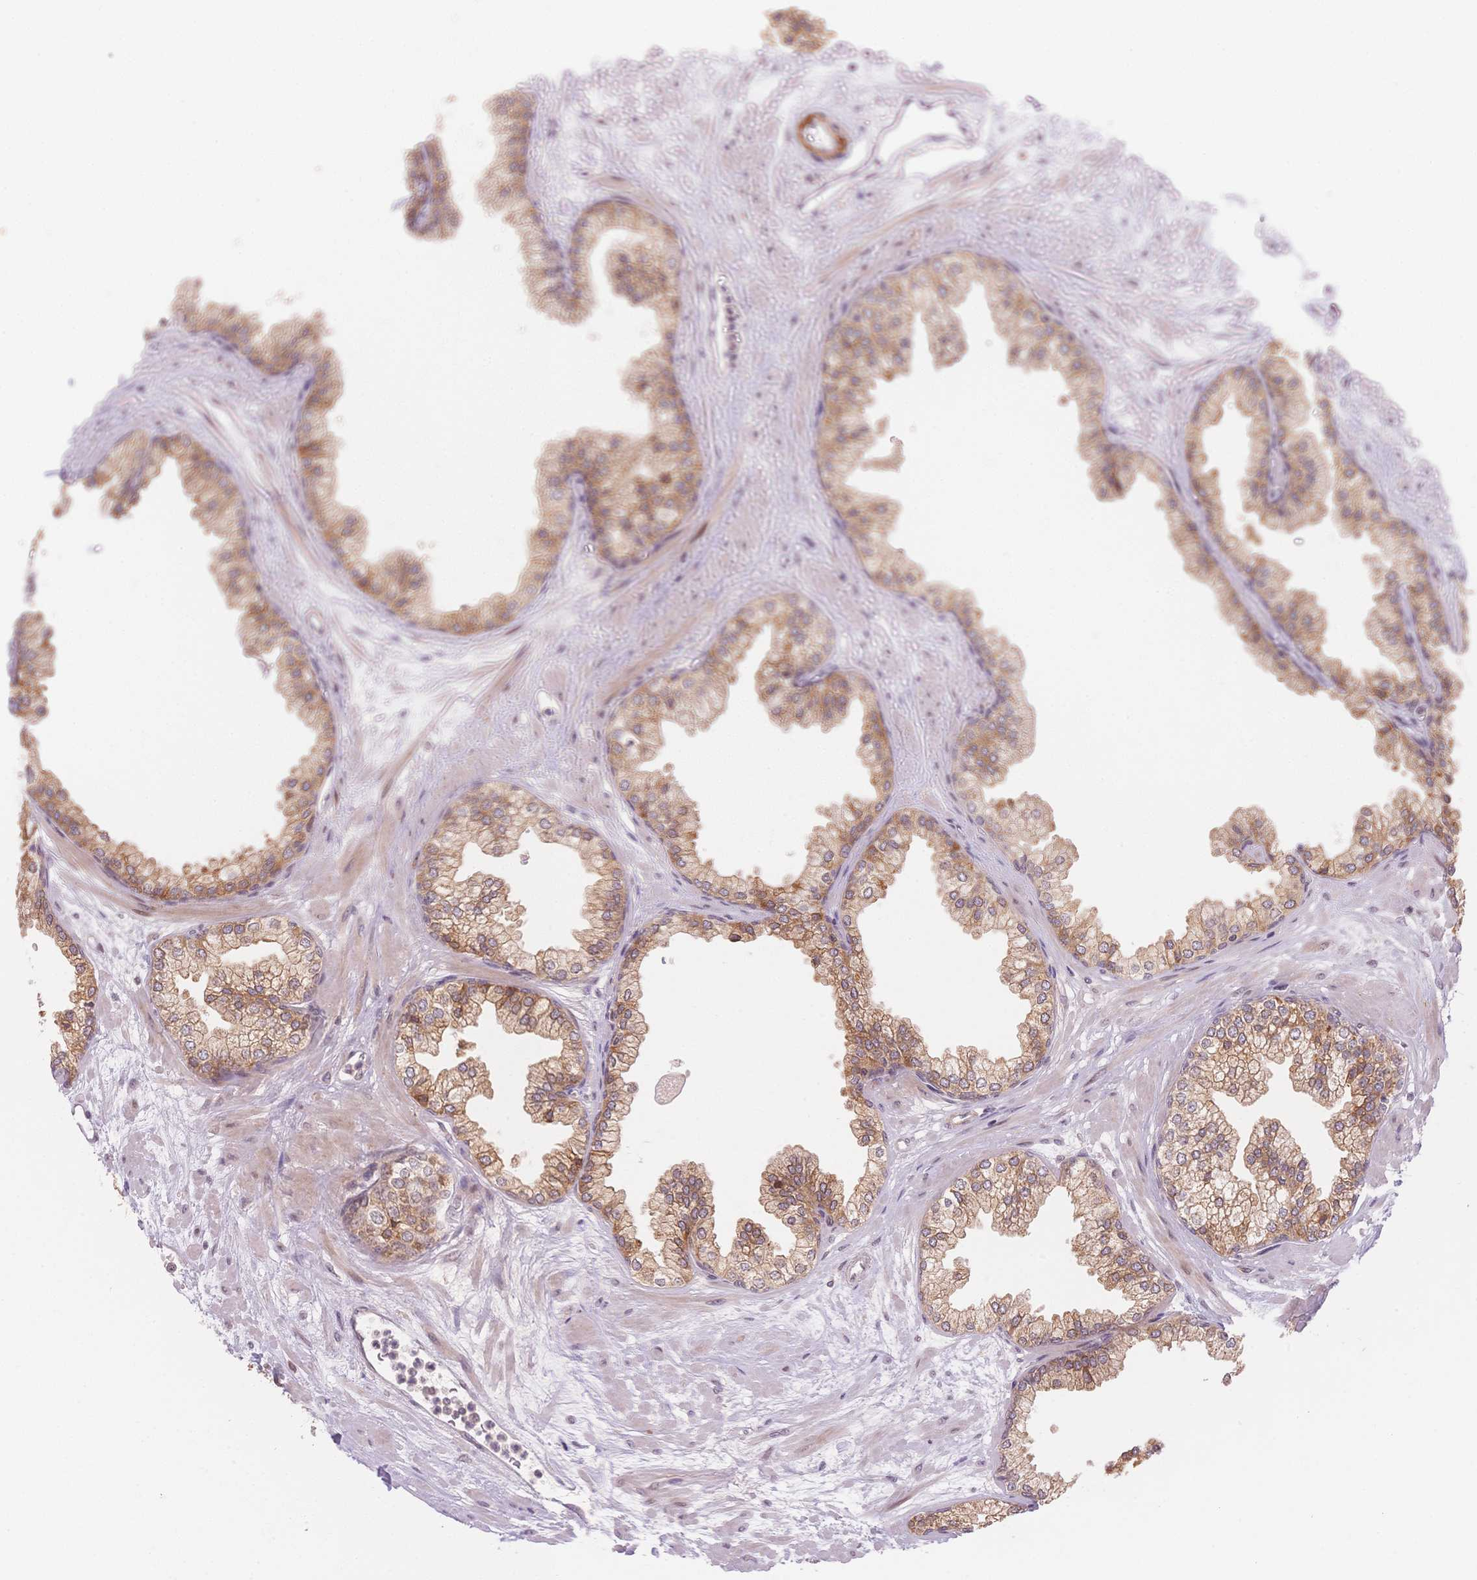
{"staining": {"intensity": "moderate", "quantity": ">75%", "location": "cytoplasmic/membranous,nuclear"}, "tissue": "prostate", "cell_type": "Glandular cells", "image_type": "normal", "snomed": [{"axis": "morphology", "description": "Normal tissue, NOS"}, {"axis": "topography", "description": "Prostate"}, {"axis": "topography", "description": "Peripheral nerve tissue"}], "caption": "Human prostate stained with a brown dye demonstrates moderate cytoplasmic/membranous,nuclear positive positivity in about >75% of glandular cells.", "gene": "STK39", "patient": {"sex": "male", "age": 61}}